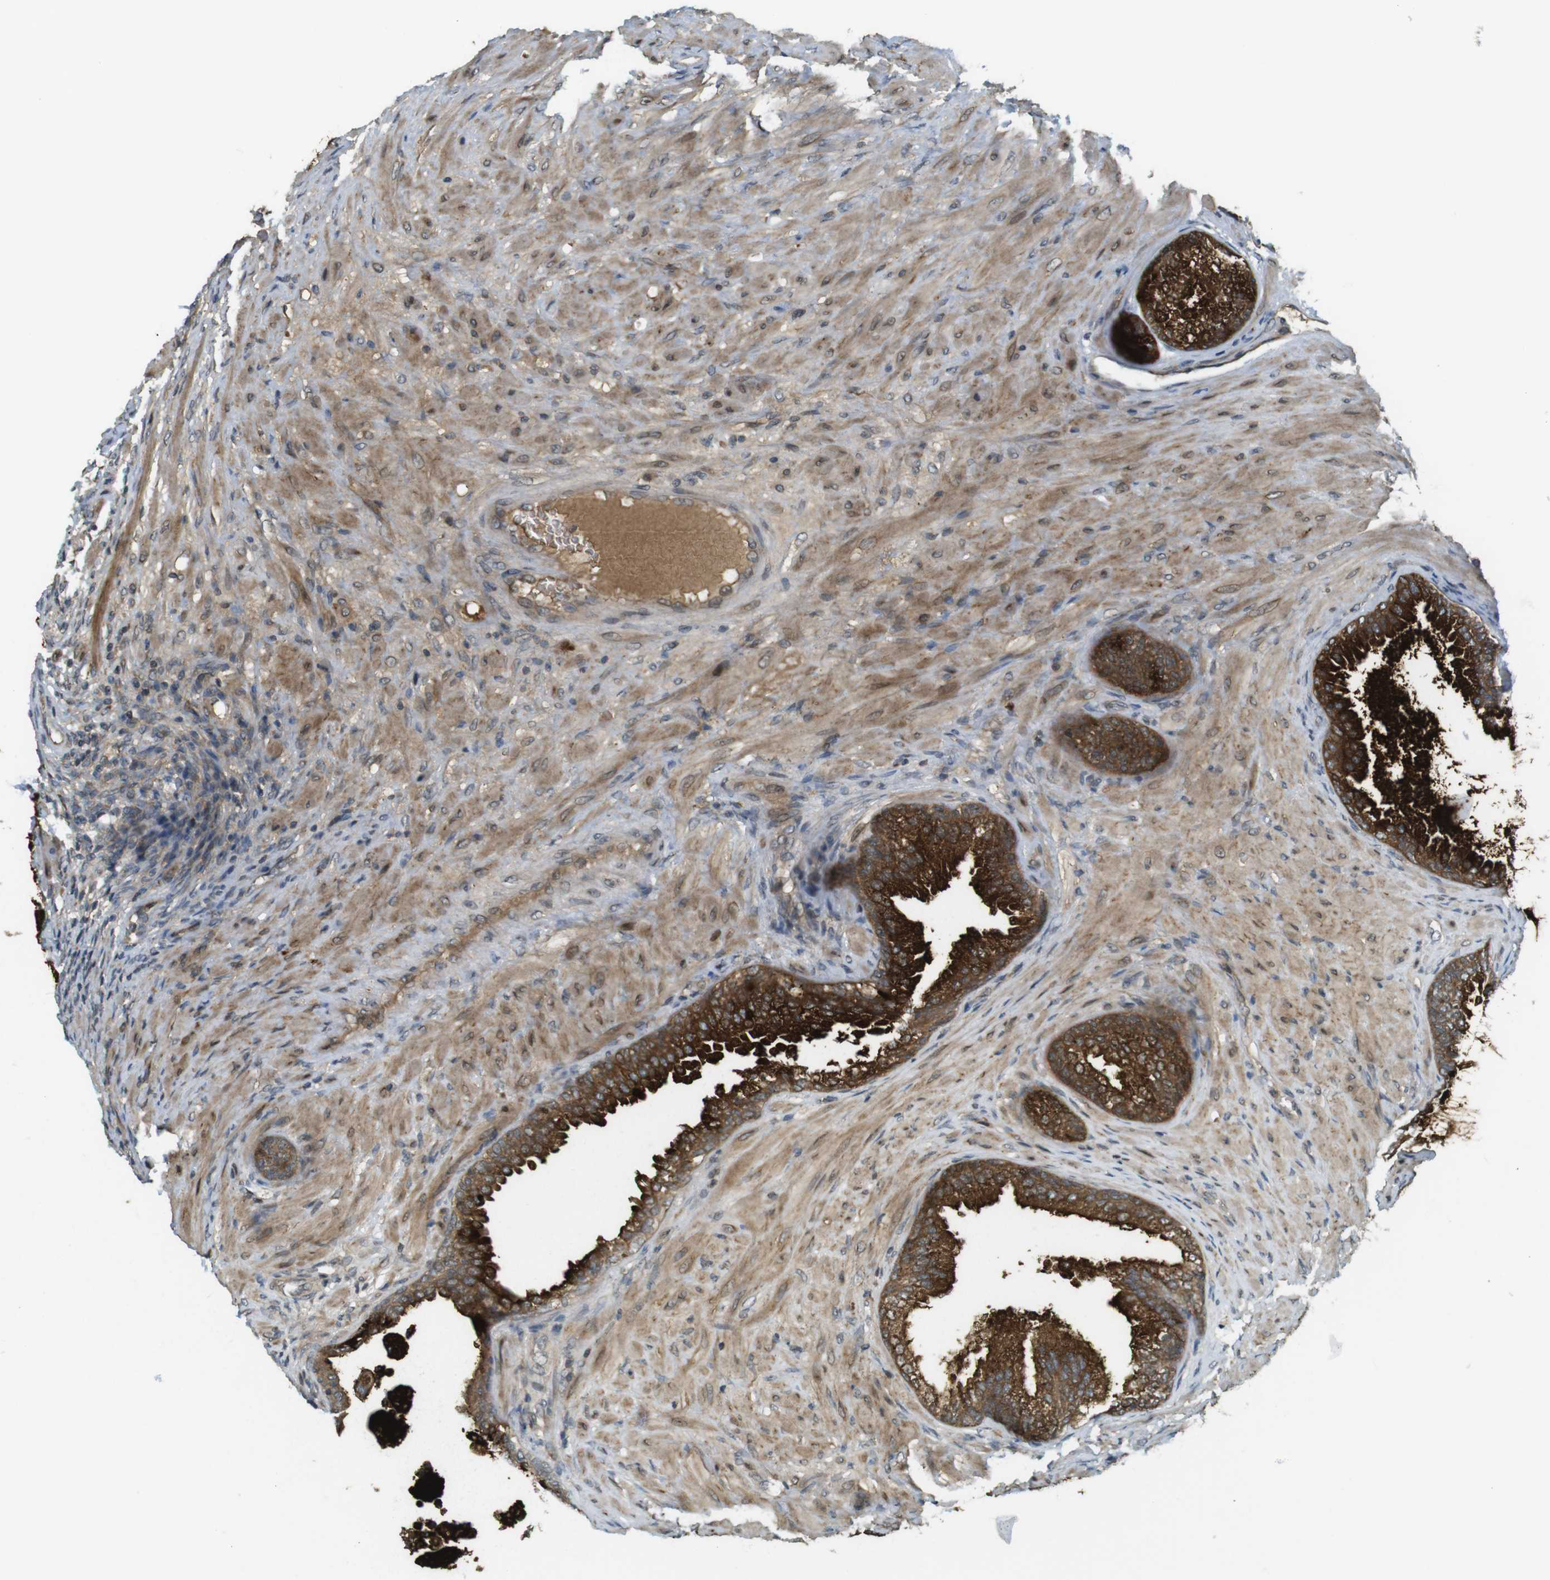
{"staining": {"intensity": "strong", "quantity": ">75%", "location": "cytoplasmic/membranous"}, "tissue": "prostate", "cell_type": "Glandular cells", "image_type": "normal", "snomed": [{"axis": "morphology", "description": "Normal tissue, NOS"}, {"axis": "topography", "description": "Prostate"}], "caption": "Benign prostate shows strong cytoplasmic/membranous expression in about >75% of glandular cells.", "gene": "CLRN3", "patient": {"sex": "male", "age": 76}}